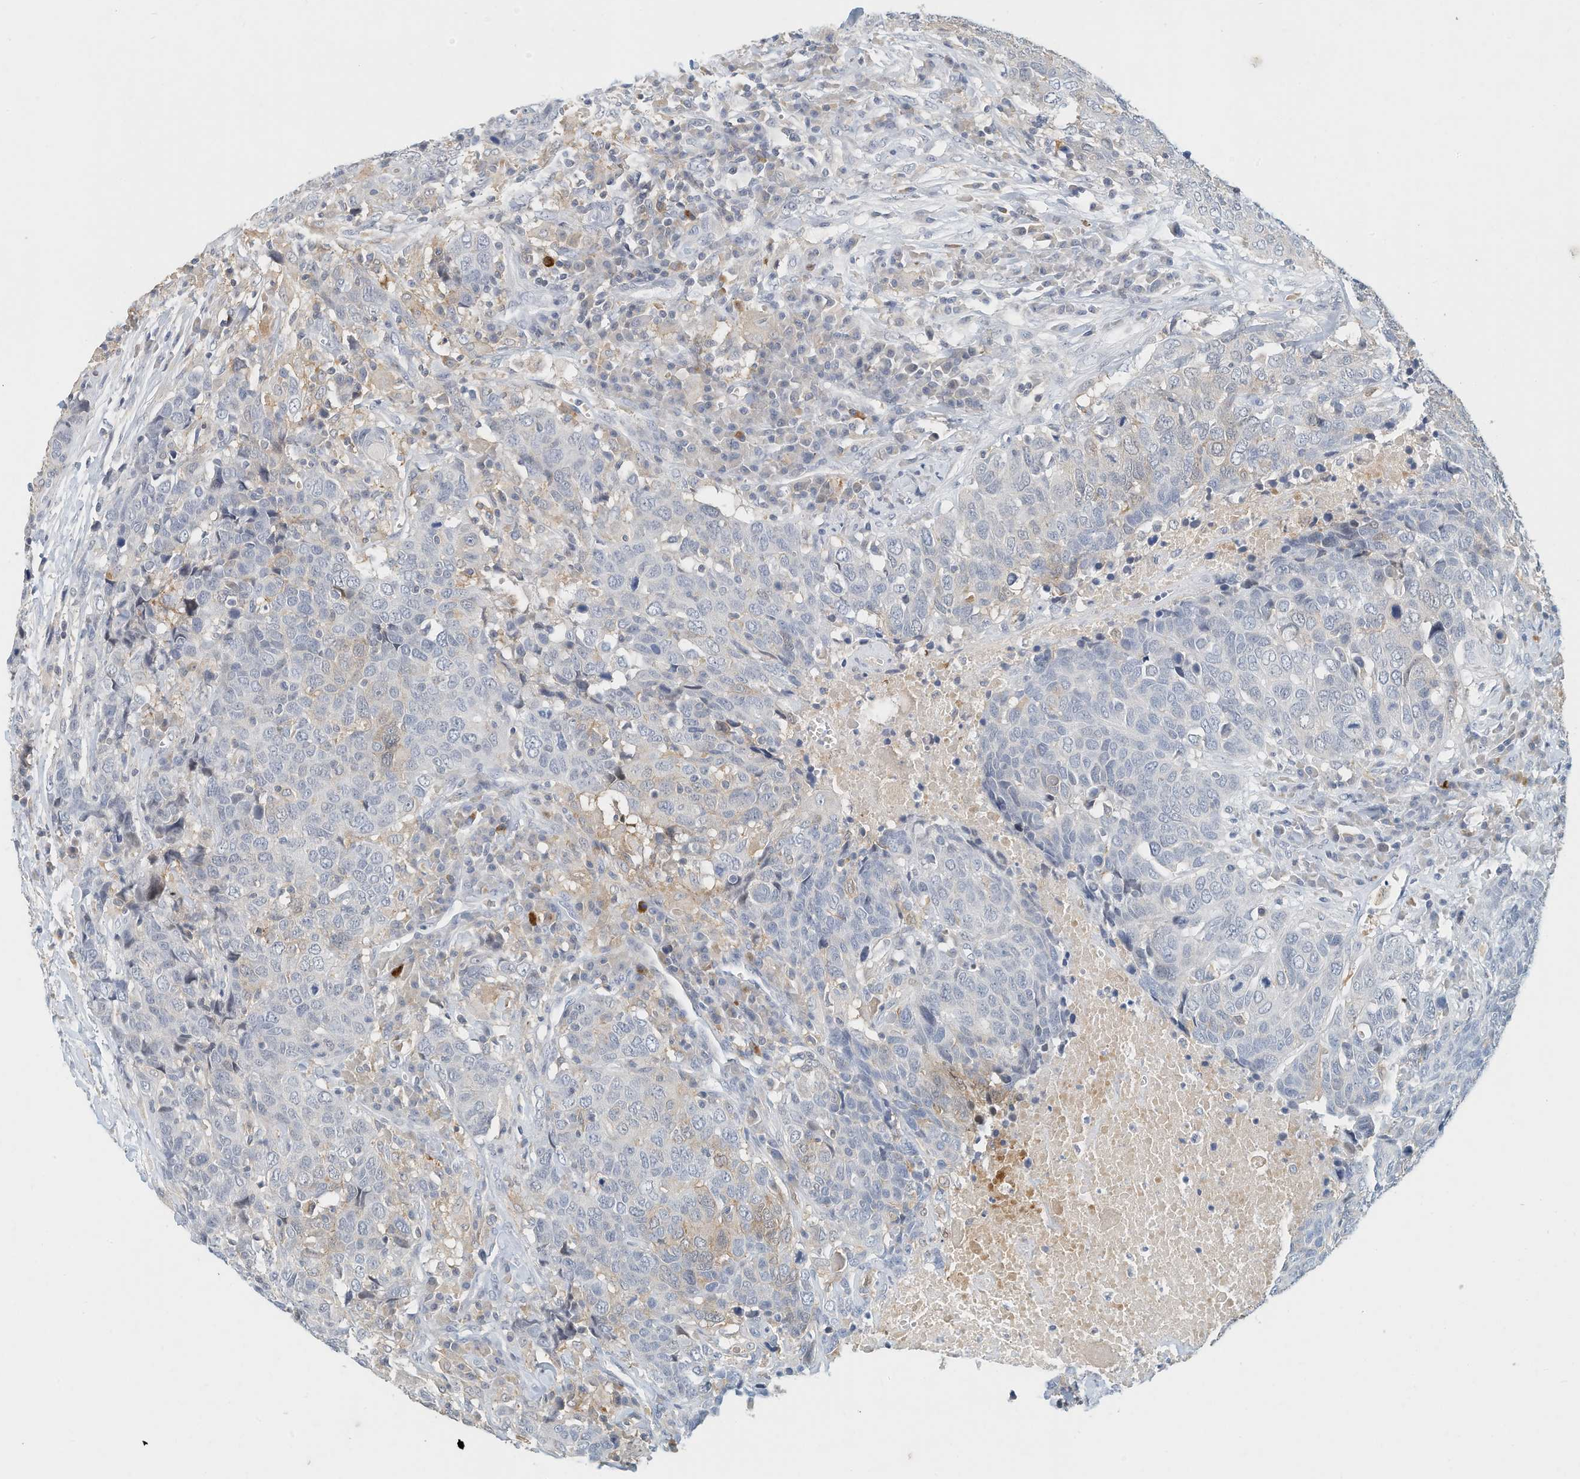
{"staining": {"intensity": "weak", "quantity": "<25%", "location": "cytoplasmic/membranous"}, "tissue": "head and neck cancer", "cell_type": "Tumor cells", "image_type": "cancer", "snomed": [{"axis": "morphology", "description": "Squamous cell carcinoma, NOS"}, {"axis": "topography", "description": "Head-Neck"}], "caption": "Tumor cells are negative for brown protein staining in head and neck cancer. Nuclei are stained in blue.", "gene": "MICAL1", "patient": {"sex": "male", "age": 66}}